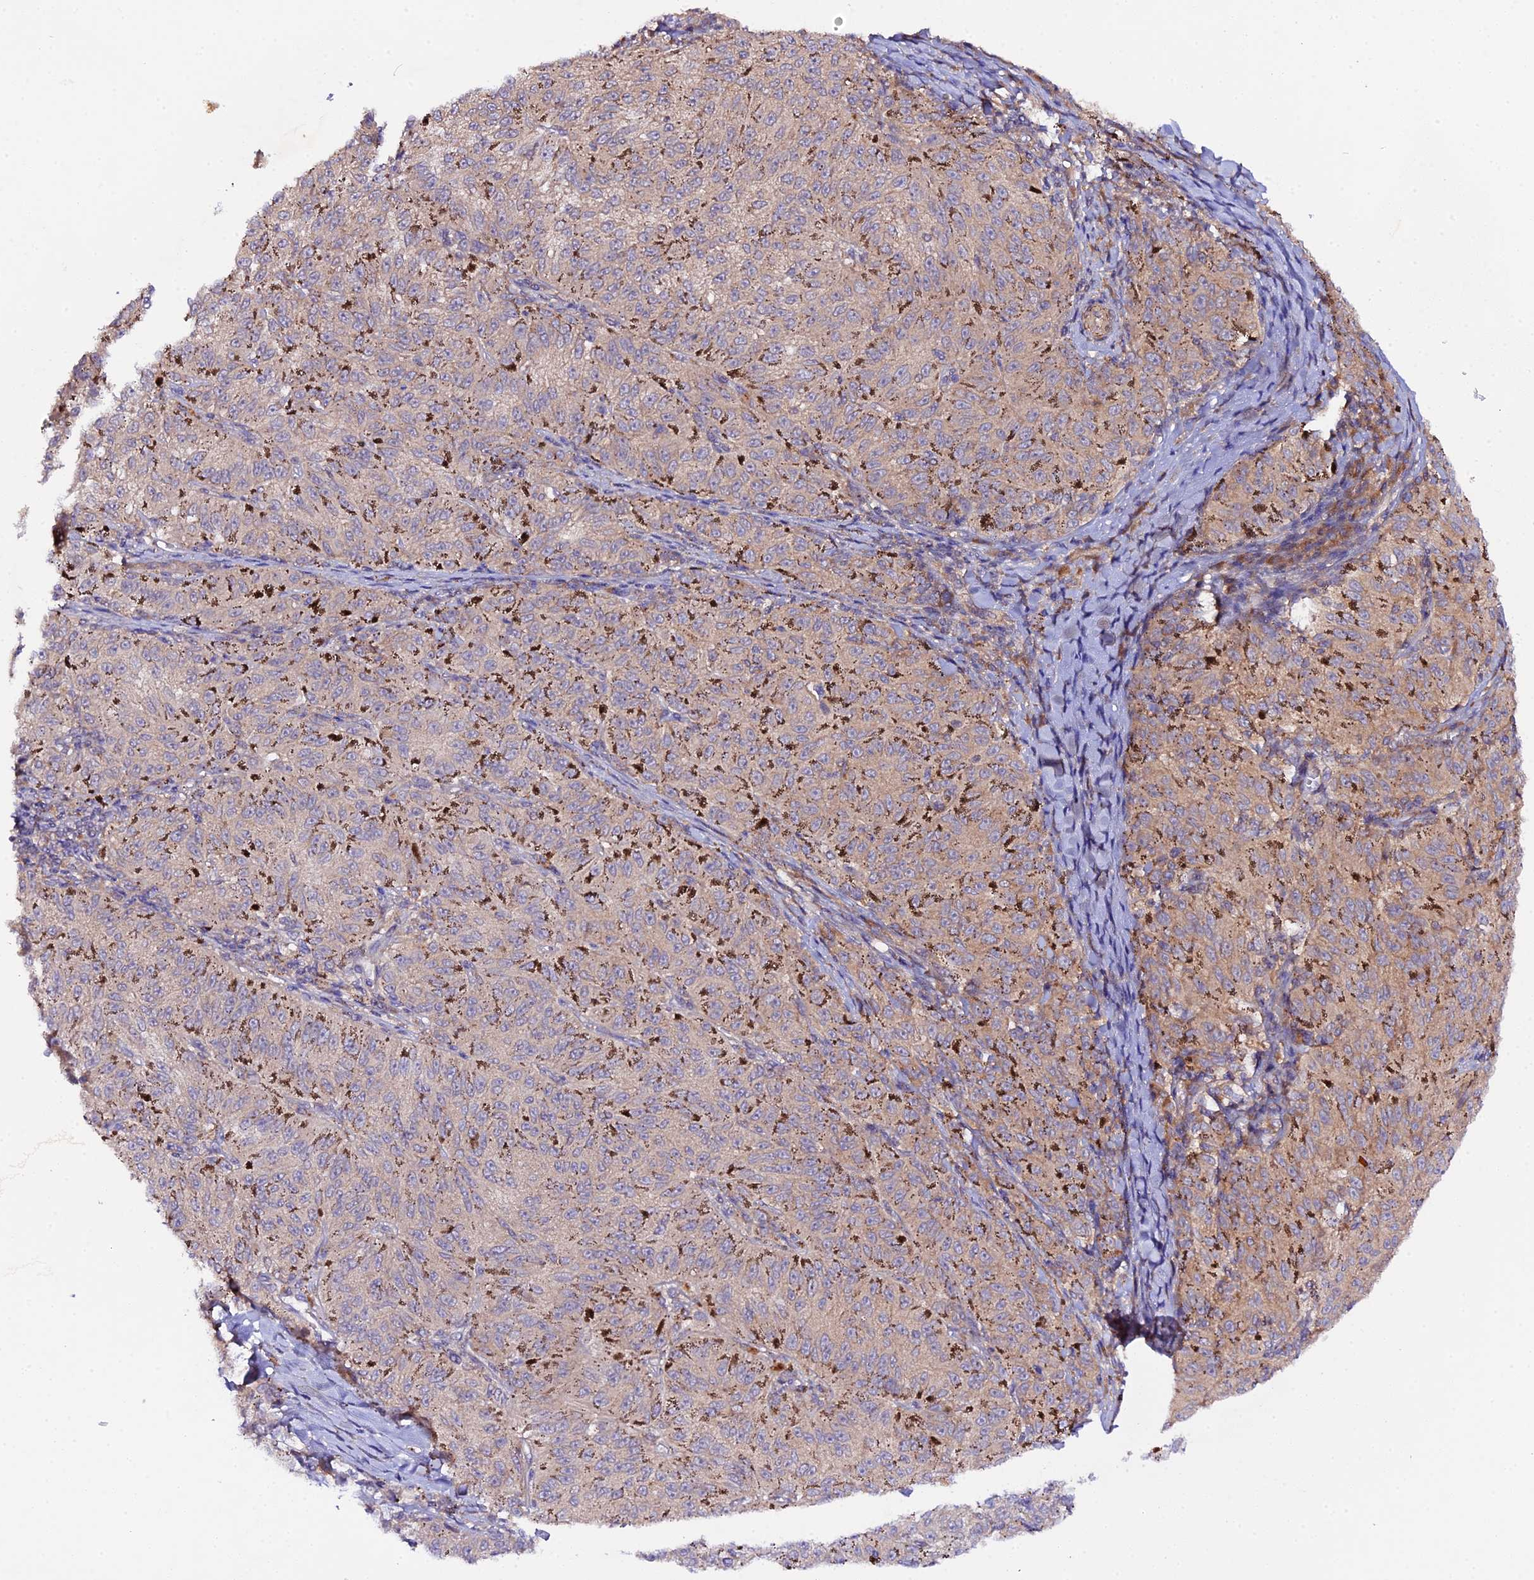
{"staining": {"intensity": "negative", "quantity": "none", "location": "none"}, "tissue": "melanoma", "cell_type": "Tumor cells", "image_type": "cancer", "snomed": [{"axis": "morphology", "description": "Malignant melanoma, NOS"}, {"axis": "topography", "description": "Skin"}], "caption": "Immunohistochemistry (IHC) histopathology image of neoplastic tissue: melanoma stained with DAB (3,3'-diaminobenzidine) exhibits no significant protein expression in tumor cells.", "gene": "TRIM26", "patient": {"sex": "female", "age": 72}}